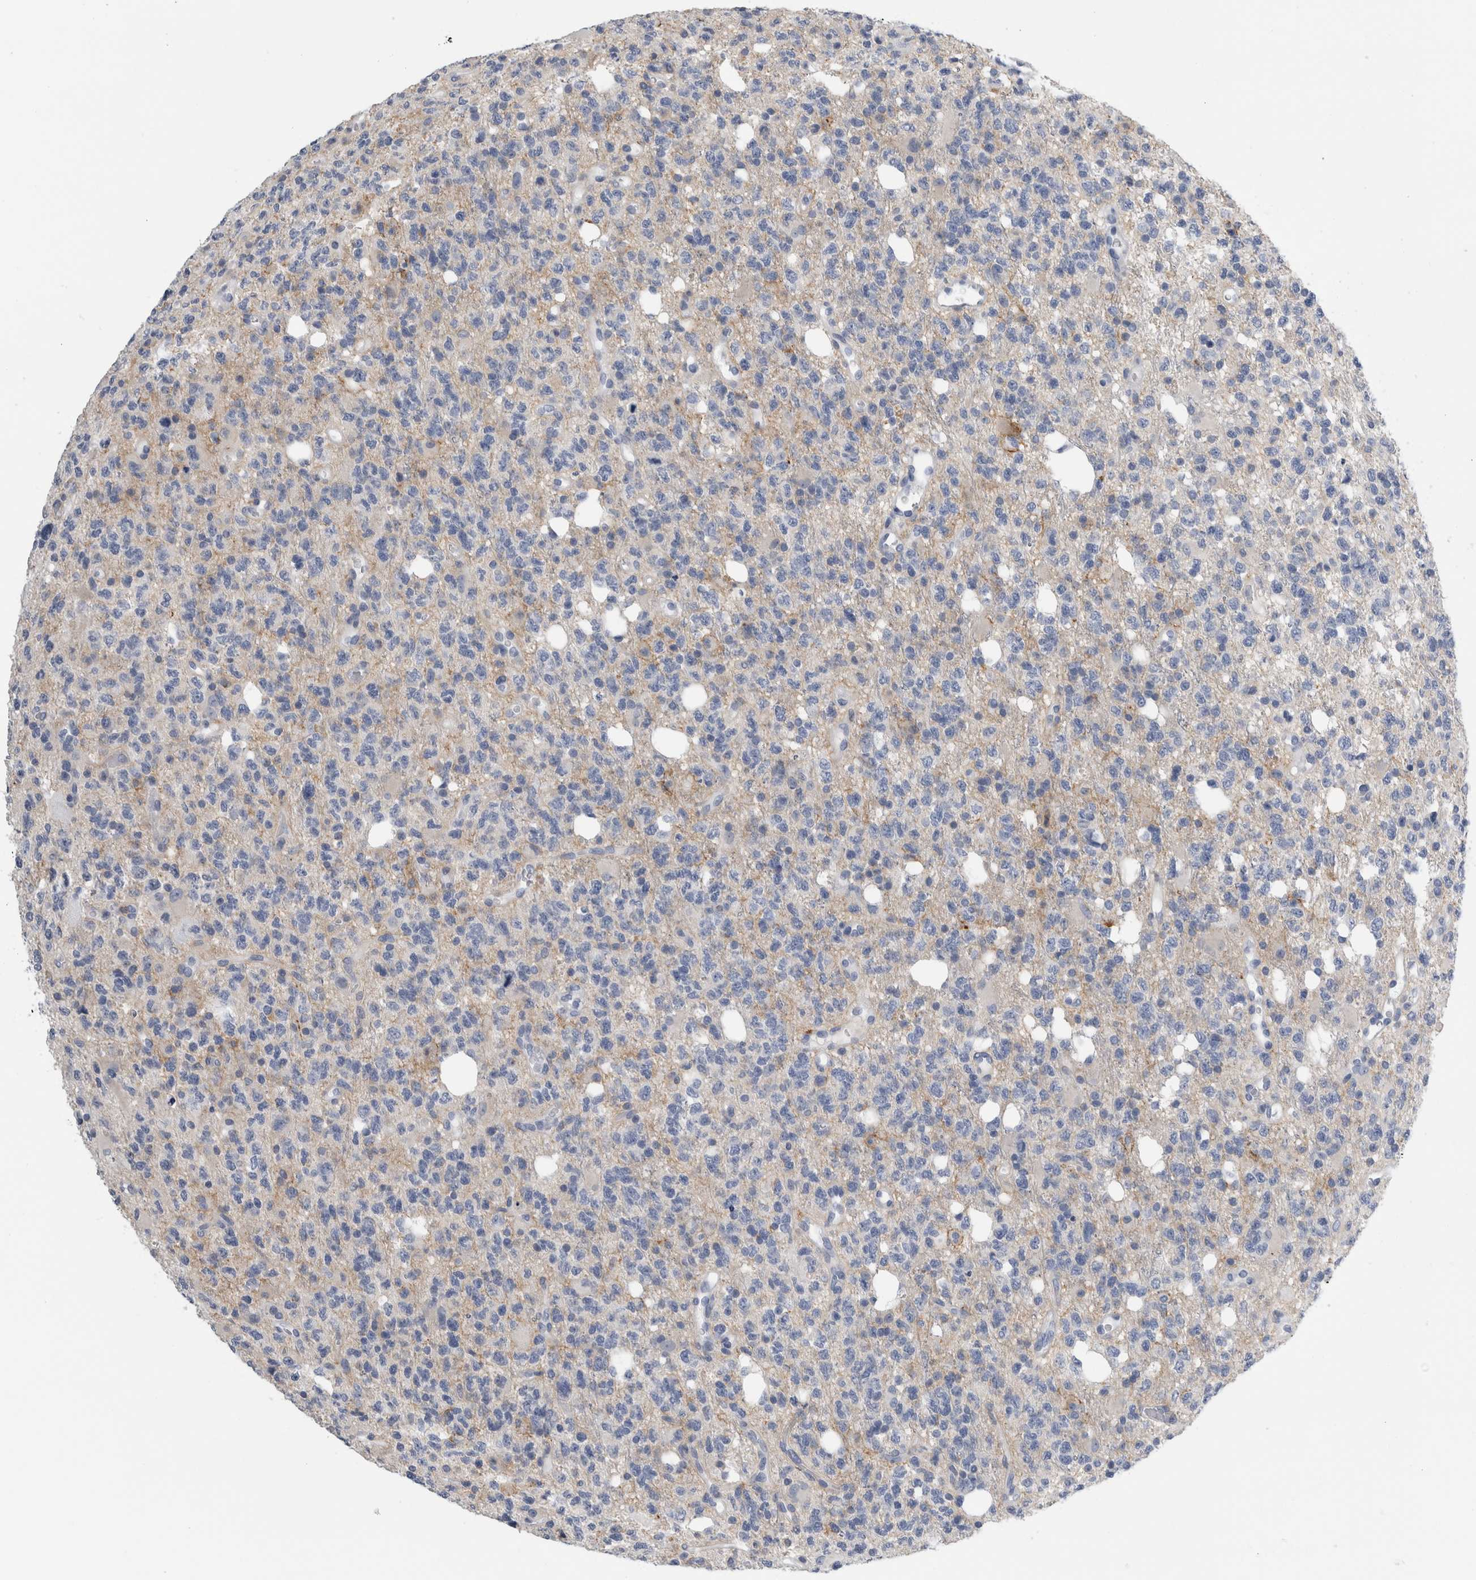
{"staining": {"intensity": "negative", "quantity": "none", "location": "none"}, "tissue": "glioma", "cell_type": "Tumor cells", "image_type": "cancer", "snomed": [{"axis": "morphology", "description": "Glioma, malignant, High grade"}, {"axis": "topography", "description": "Brain"}], "caption": "An image of human malignant high-grade glioma is negative for staining in tumor cells.", "gene": "ANKFY1", "patient": {"sex": "female", "age": 62}}